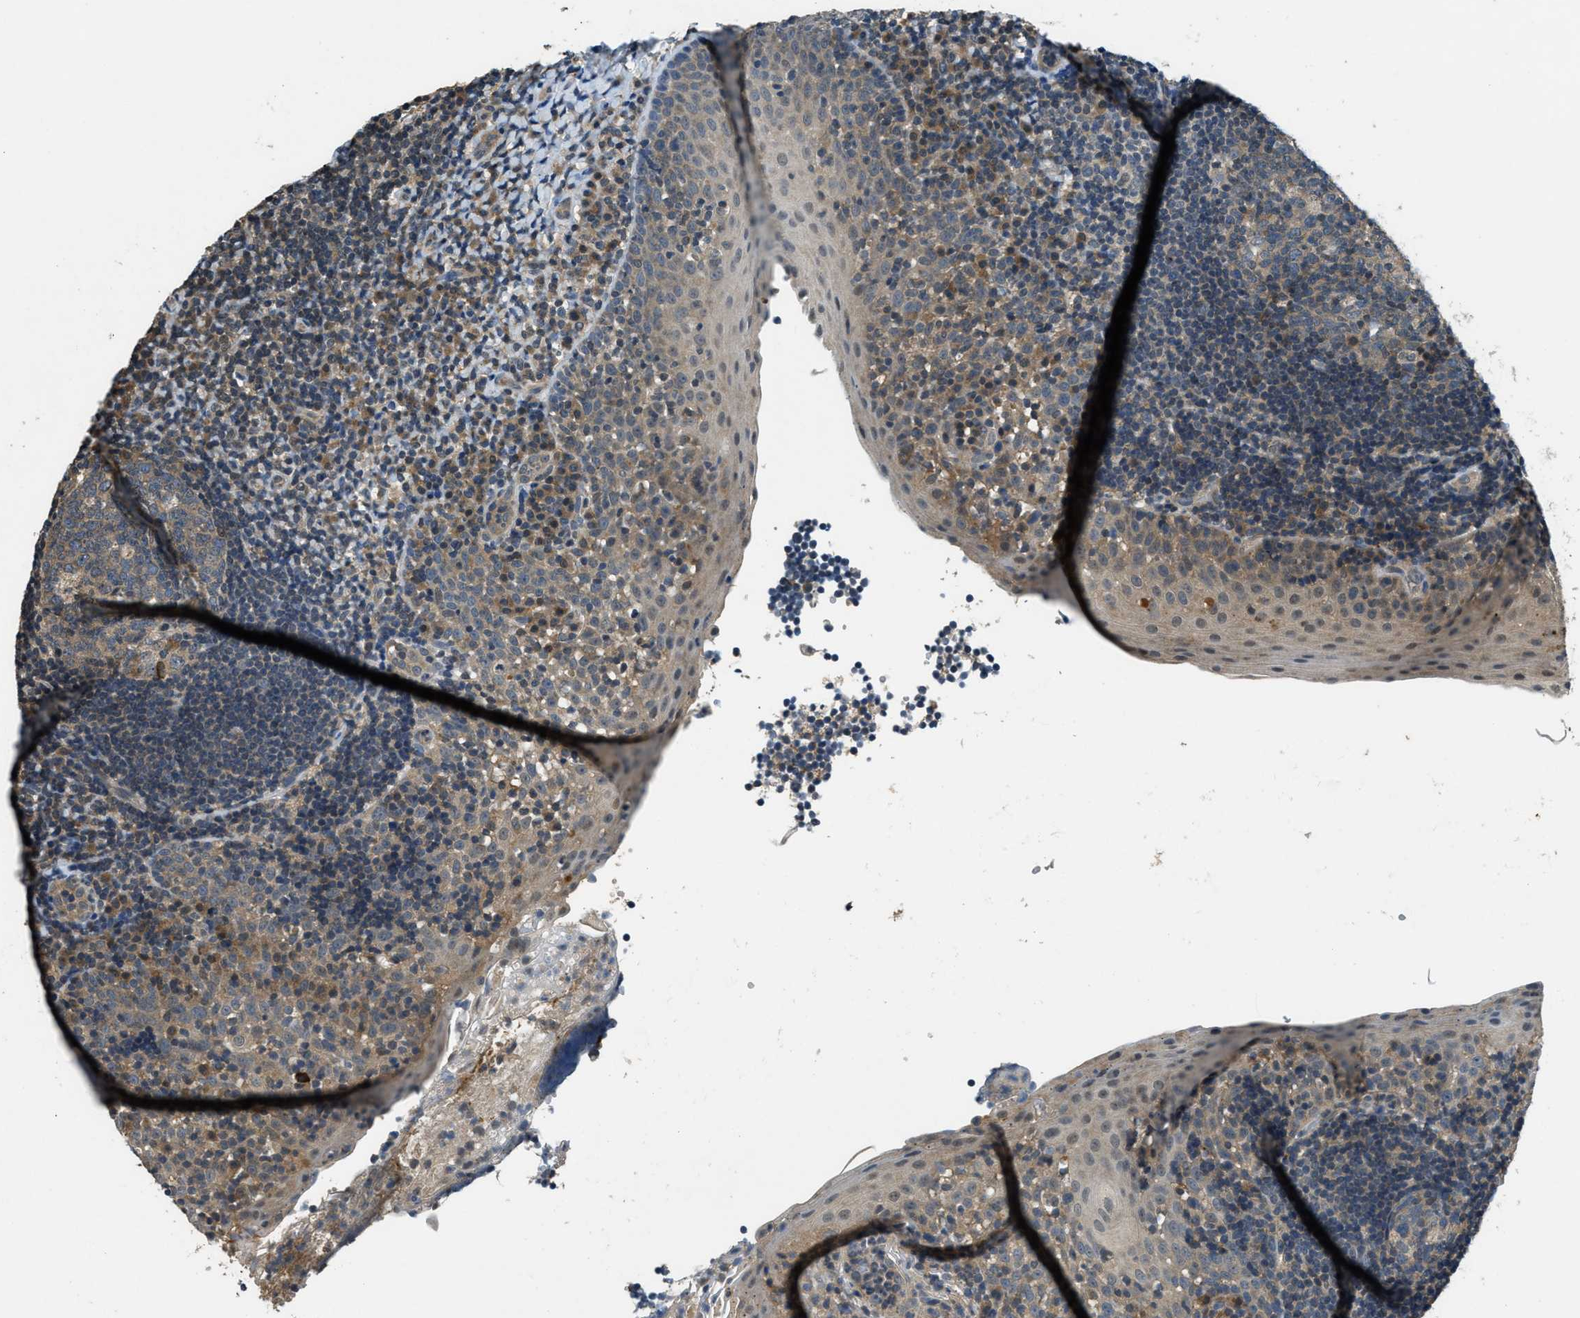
{"staining": {"intensity": "weak", "quantity": ">75%", "location": "cytoplasmic/membranous"}, "tissue": "tonsil", "cell_type": "Germinal center cells", "image_type": "normal", "snomed": [{"axis": "morphology", "description": "Normal tissue, NOS"}, {"axis": "topography", "description": "Tonsil"}], "caption": "A brown stain labels weak cytoplasmic/membranous staining of a protein in germinal center cells of normal human tonsil.", "gene": "DUSP6", "patient": {"sex": "female", "age": 40}}